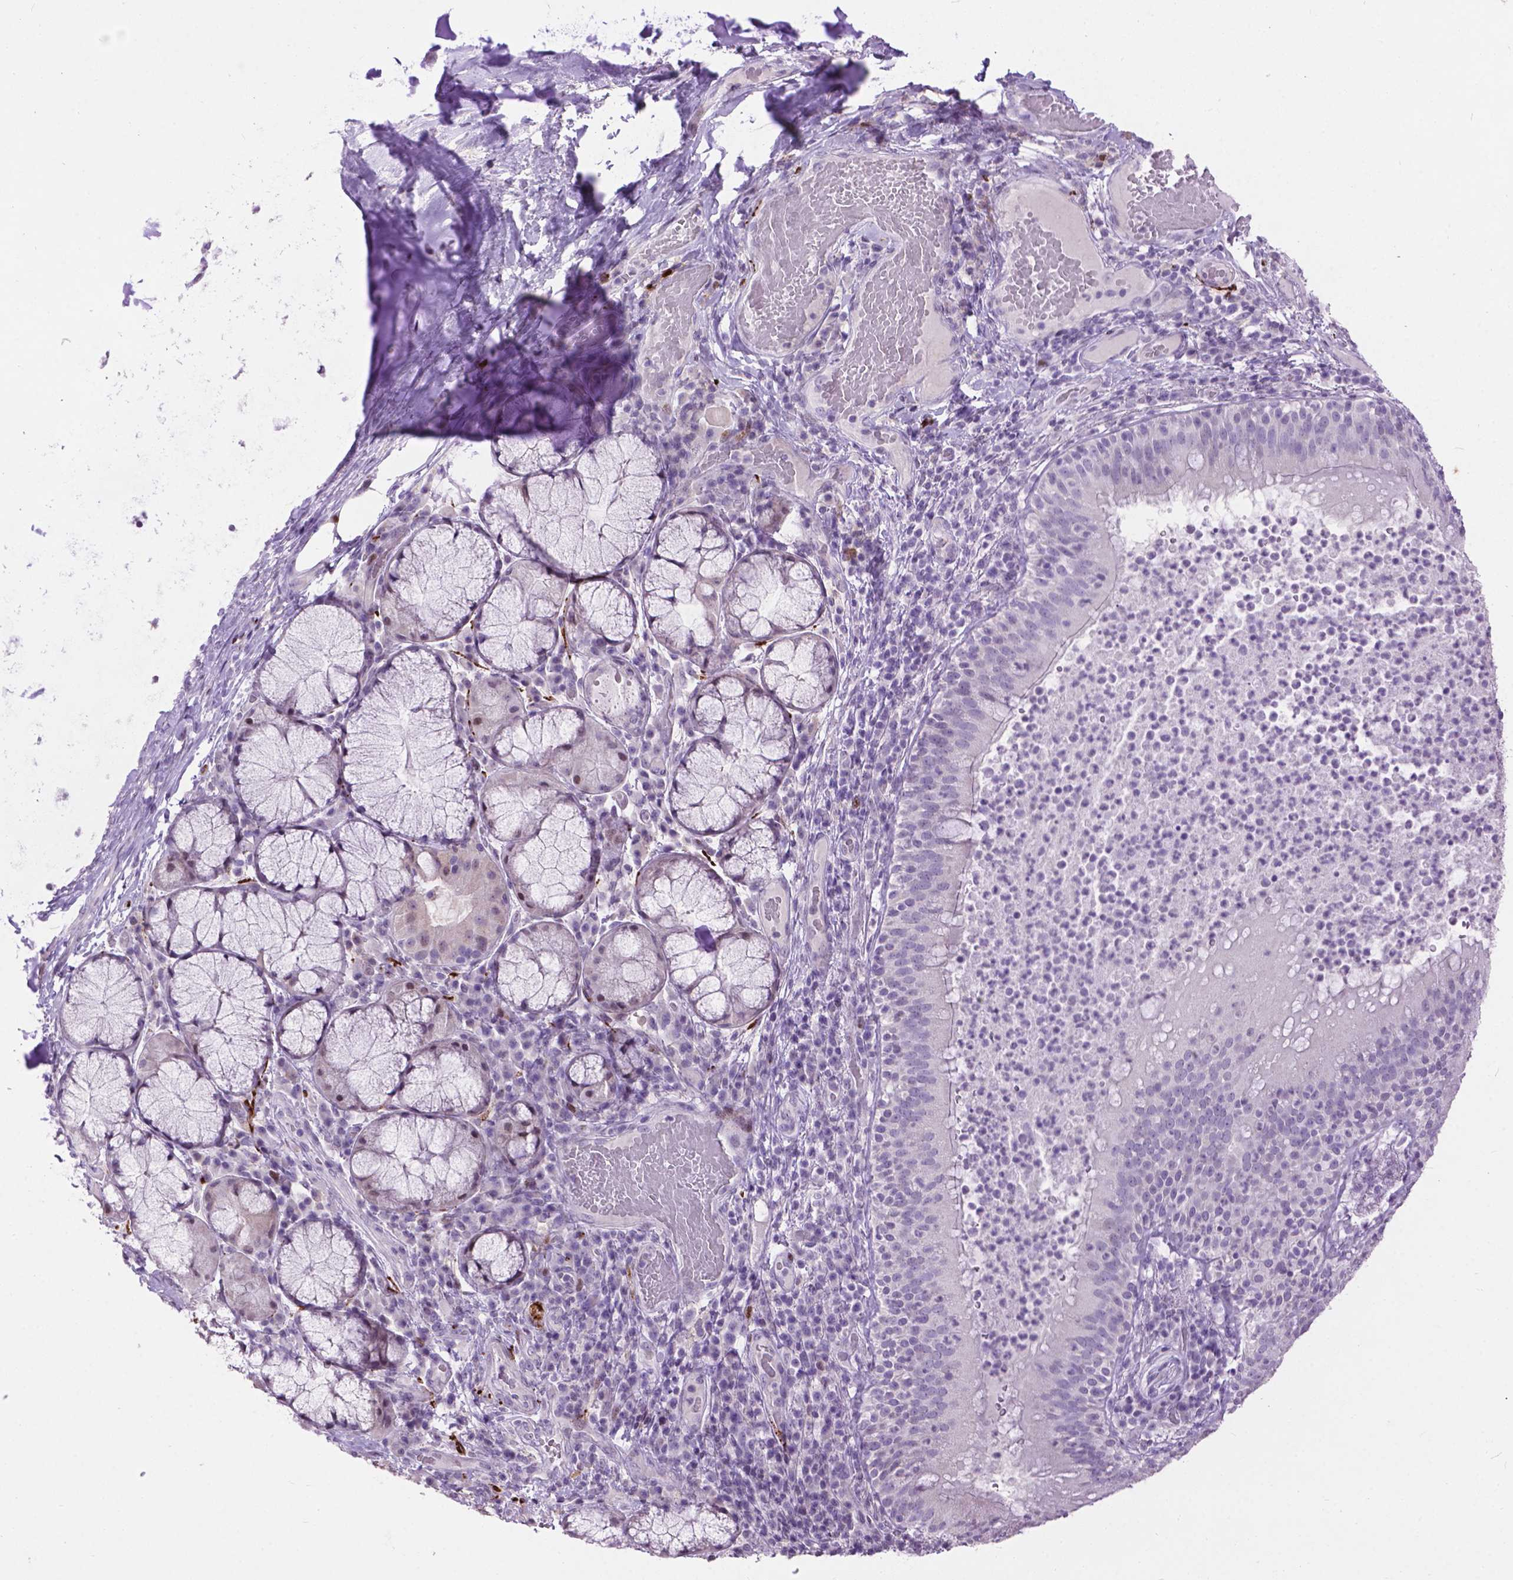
{"staining": {"intensity": "negative", "quantity": "none", "location": "none"}, "tissue": "bronchus", "cell_type": "Respiratory epithelial cells", "image_type": "normal", "snomed": [{"axis": "morphology", "description": "Normal tissue, NOS"}, {"axis": "topography", "description": "Lymph node"}, {"axis": "topography", "description": "Bronchus"}], "caption": "Immunohistochemistry (IHC) micrograph of normal bronchus stained for a protein (brown), which reveals no expression in respiratory epithelial cells.", "gene": "TH", "patient": {"sex": "male", "age": 56}}